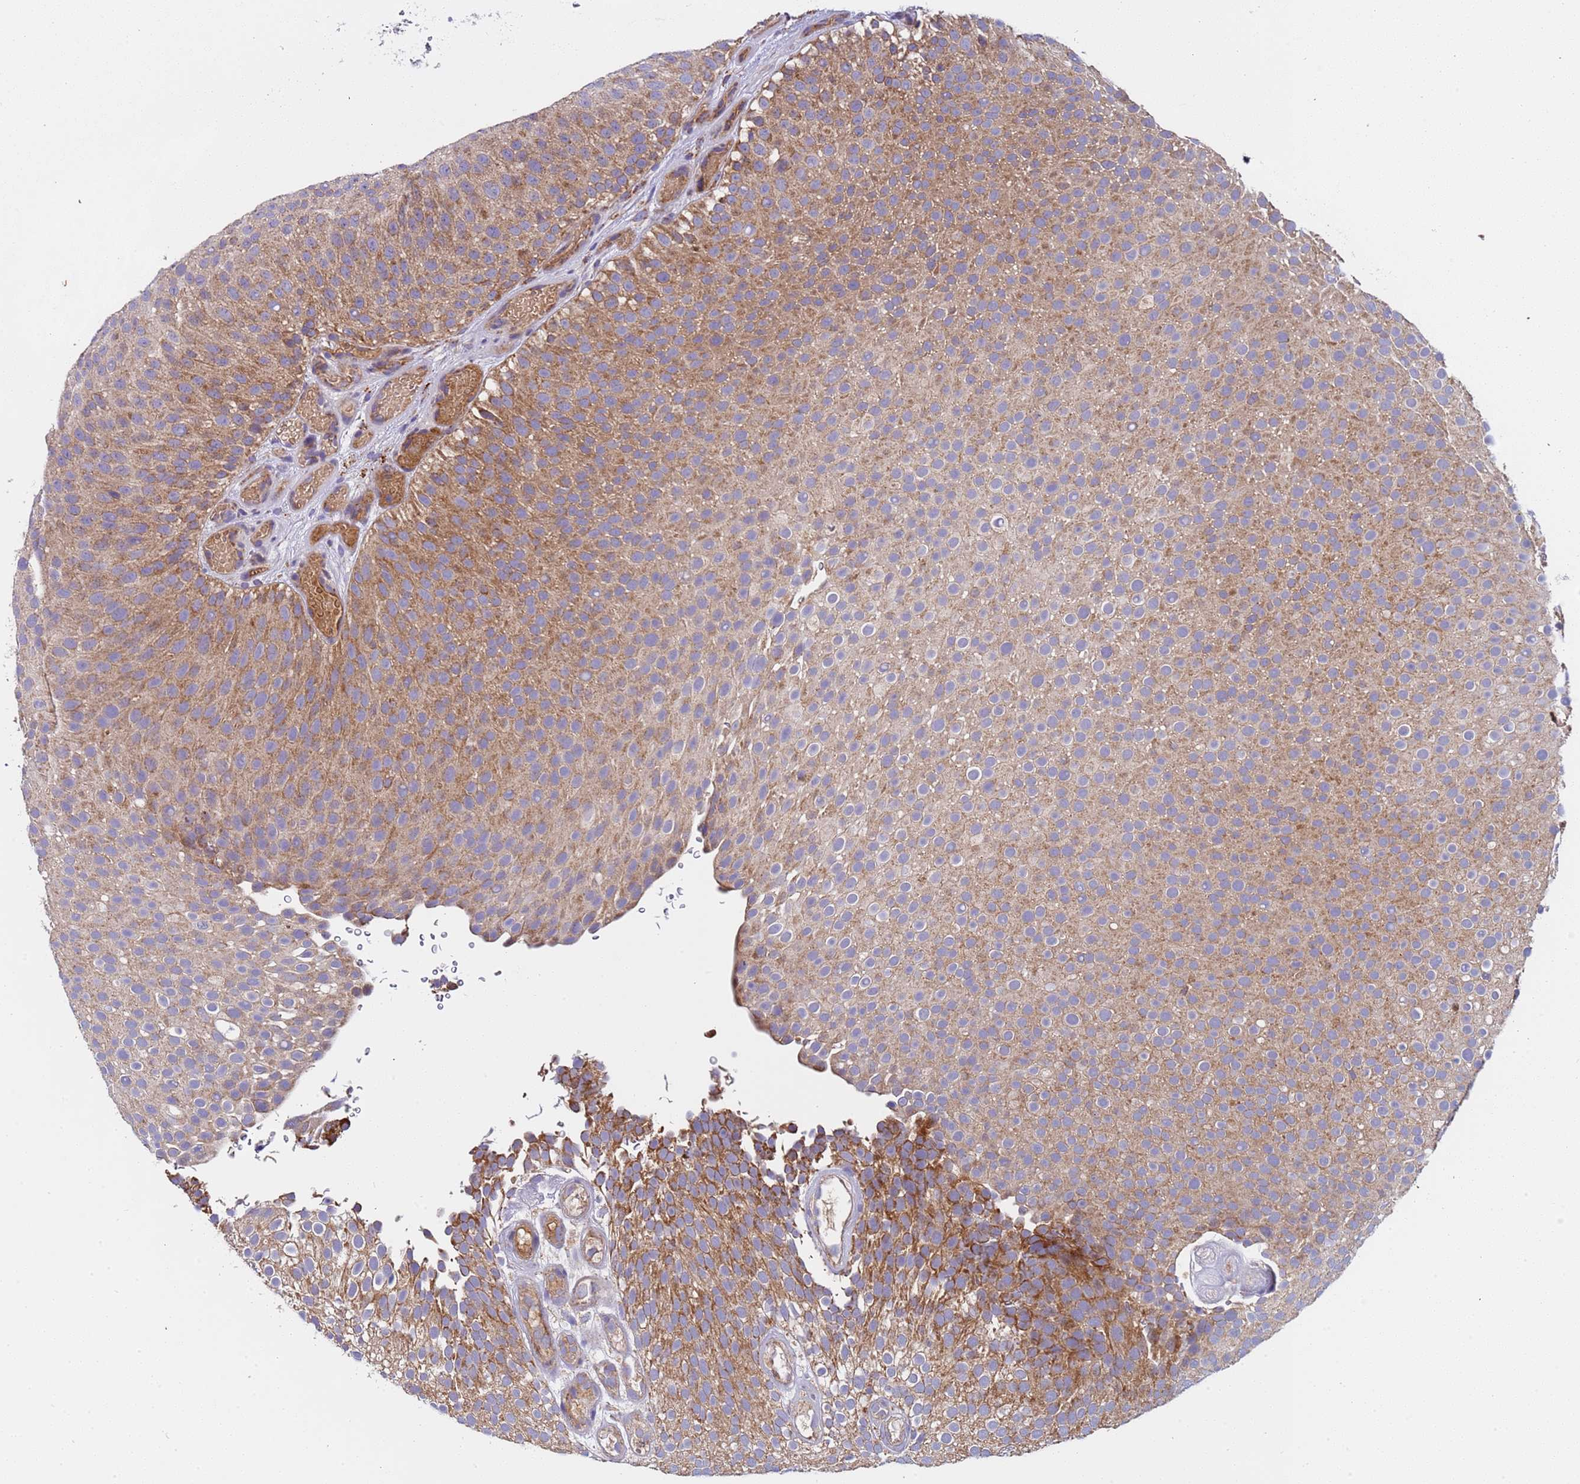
{"staining": {"intensity": "moderate", "quantity": ">75%", "location": "cytoplasmic/membranous"}, "tissue": "urothelial cancer", "cell_type": "Tumor cells", "image_type": "cancer", "snomed": [{"axis": "morphology", "description": "Urothelial carcinoma, Low grade"}, {"axis": "topography", "description": "Urinary bladder"}], "caption": "Urothelial cancer stained for a protein reveals moderate cytoplasmic/membranous positivity in tumor cells.", "gene": "TMEM126A", "patient": {"sex": "male", "age": 78}}